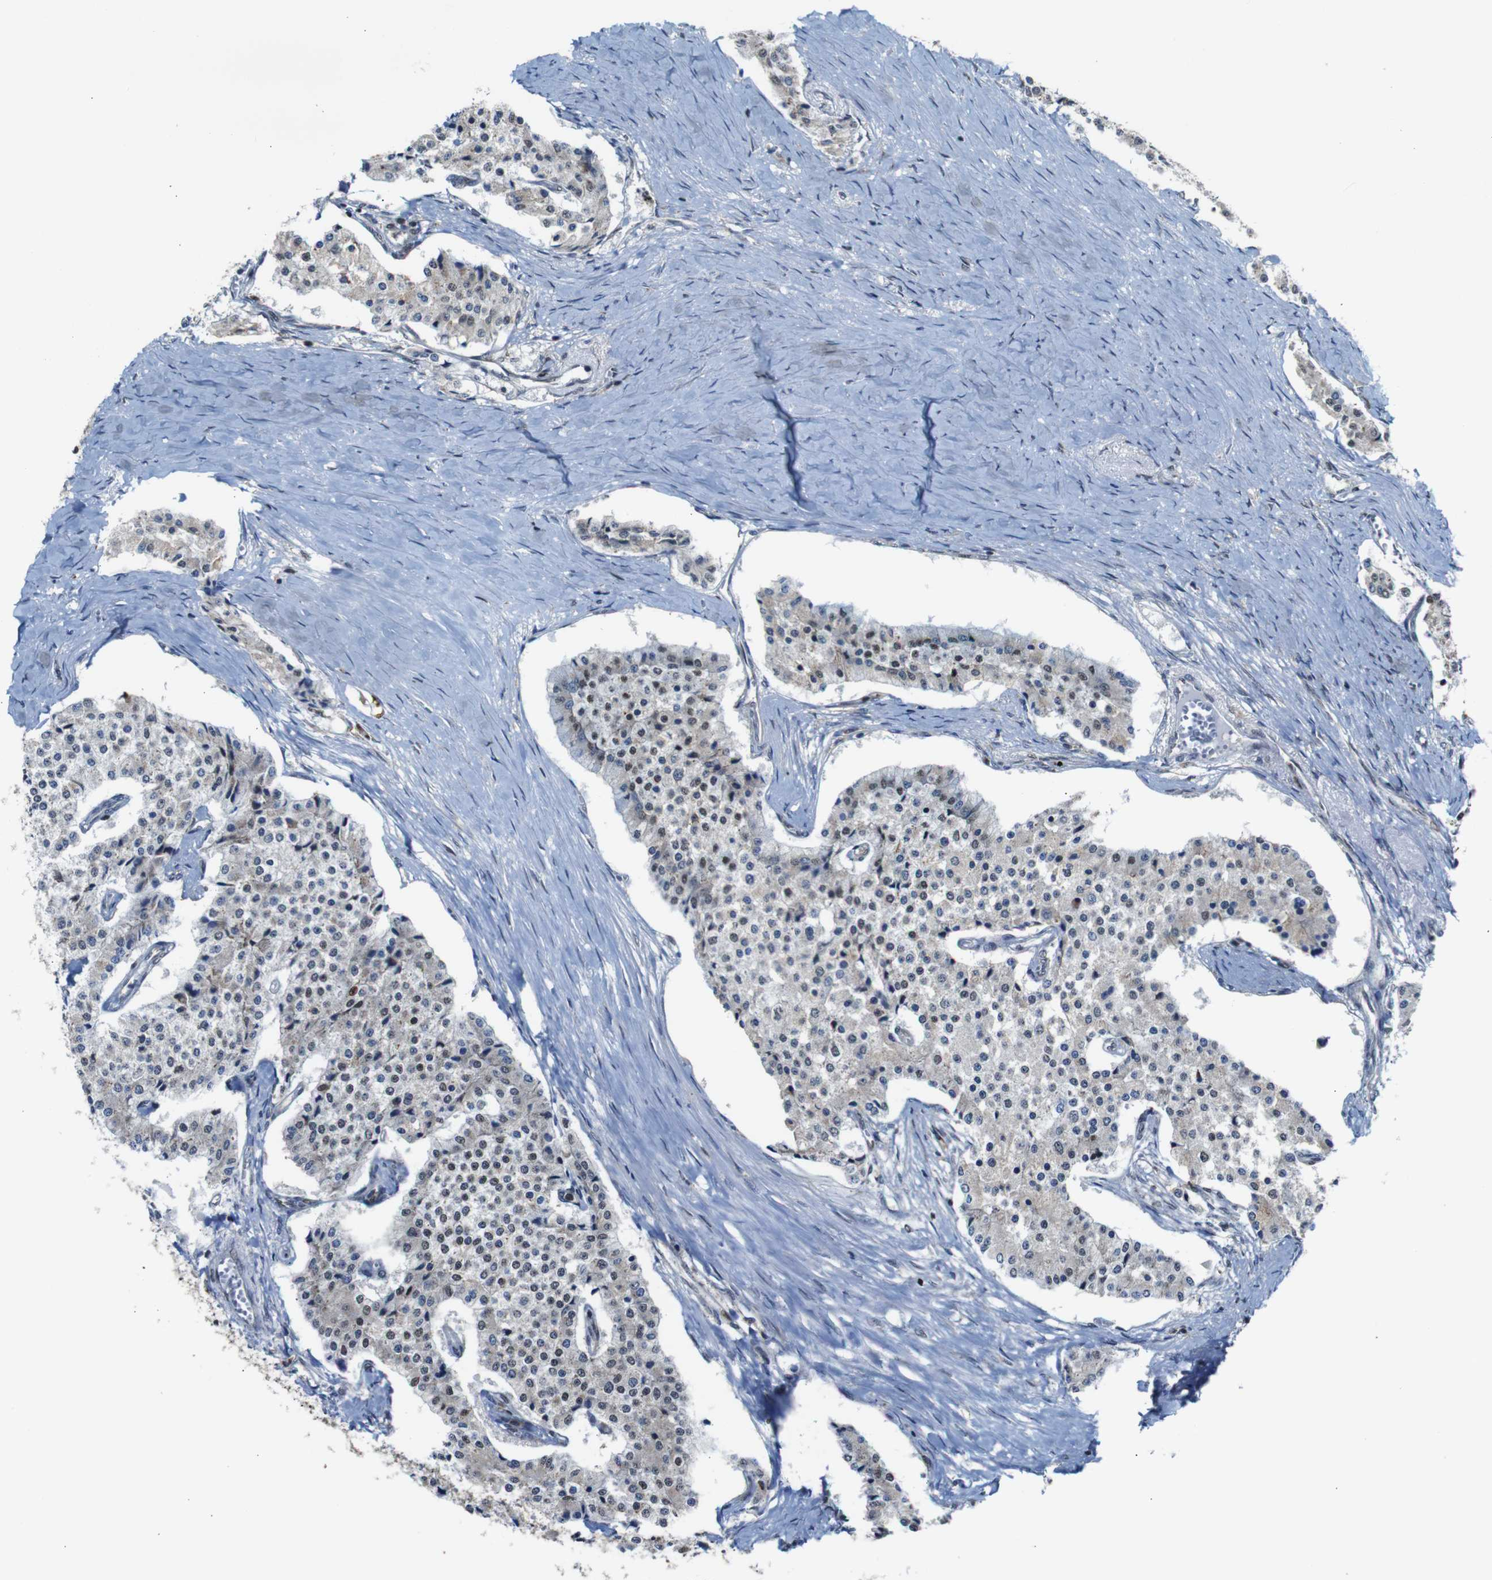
{"staining": {"intensity": "negative", "quantity": "none", "location": "none"}, "tissue": "carcinoid", "cell_type": "Tumor cells", "image_type": "cancer", "snomed": [{"axis": "morphology", "description": "Carcinoid, malignant, NOS"}, {"axis": "topography", "description": "Colon"}], "caption": "DAB immunohistochemical staining of human carcinoid (malignant) reveals no significant positivity in tumor cells.", "gene": "PTPN1", "patient": {"sex": "female", "age": 52}}